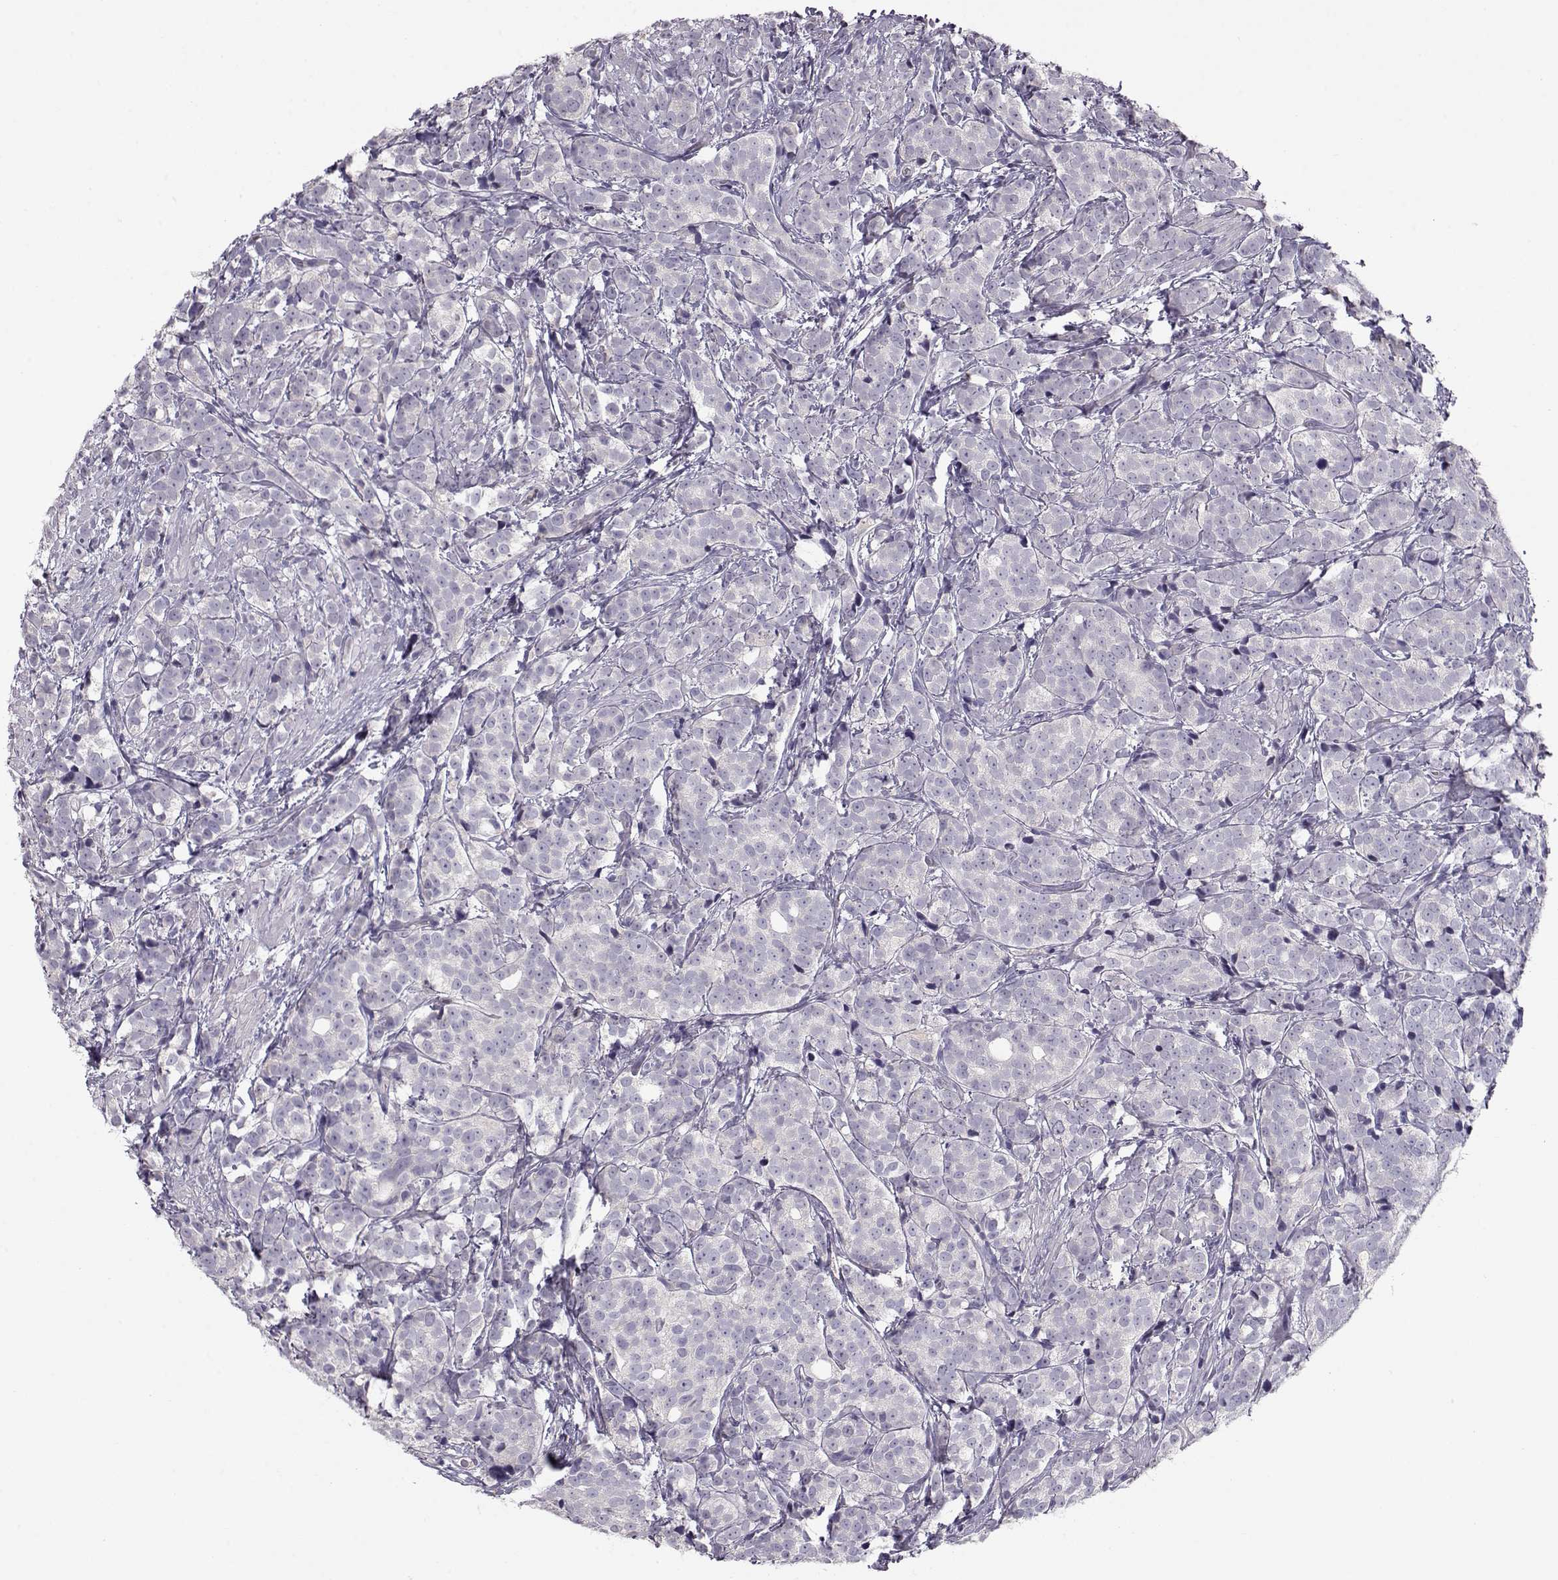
{"staining": {"intensity": "negative", "quantity": "none", "location": "none"}, "tissue": "prostate cancer", "cell_type": "Tumor cells", "image_type": "cancer", "snomed": [{"axis": "morphology", "description": "Adenocarcinoma, High grade"}, {"axis": "topography", "description": "Prostate"}], "caption": "Tumor cells are negative for brown protein staining in prostate cancer (high-grade adenocarcinoma). (Brightfield microscopy of DAB immunohistochemistry (IHC) at high magnification).", "gene": "GRK1", "patient": {"sex": "male", "age": 53}}